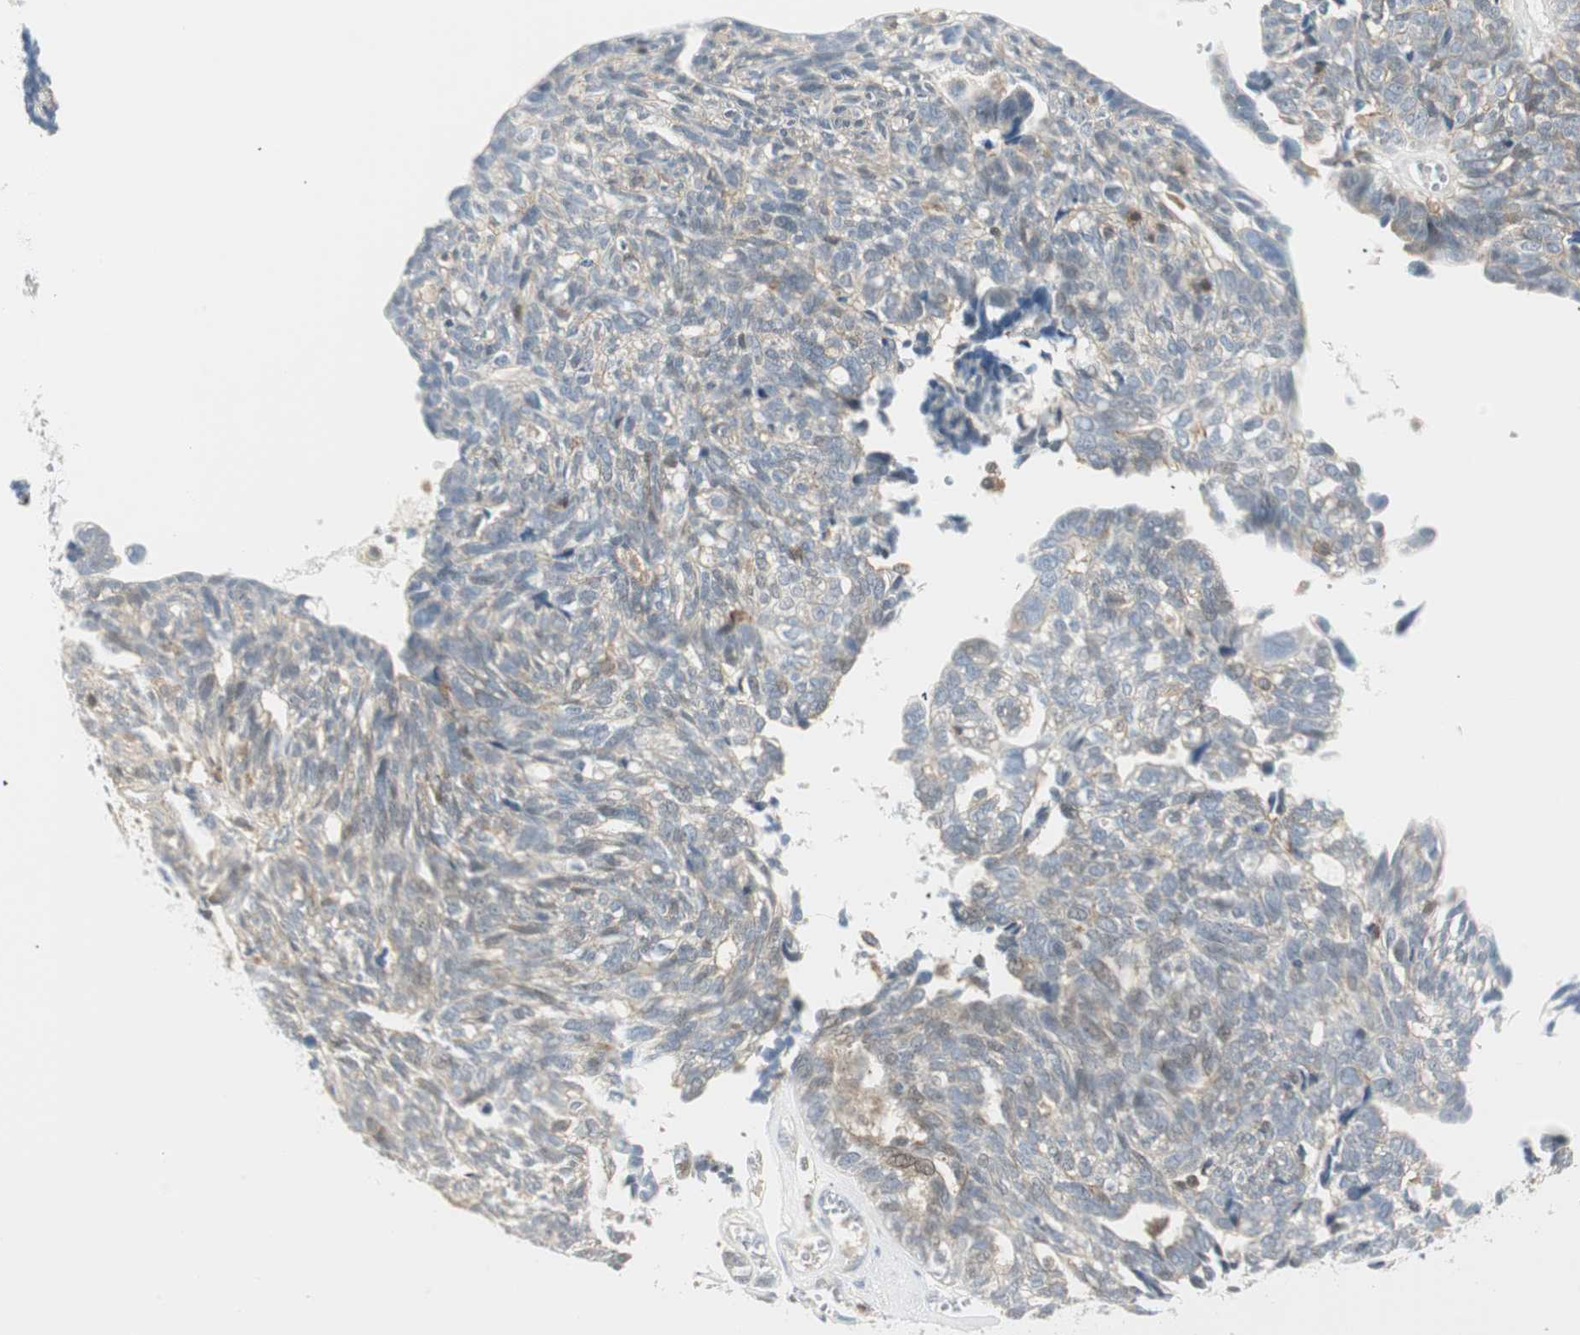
{"staining": {"intensity": "moderate", "quantity": "<25%", "location": "cytoplasmic/membranous"}, "tissue": "ovarian cancer", "cell_type": "Tumor cells", "image_type": "cancer", "snomed": [{"axis": "morphology", "description": "Cystadenocarcinoma, serous, NOS"}, {"axis": "topography", "description": "Ovary"}], "caption": "Ovarian serous cystadenocarcinoma was stained to show a protein in brown. There is low levels of moderate cytoplasmic/membranous positivity in approximately <25% of tumor cells.", "gene": "PPP1CA", "patient": {"sex": "female", "age": 79}}